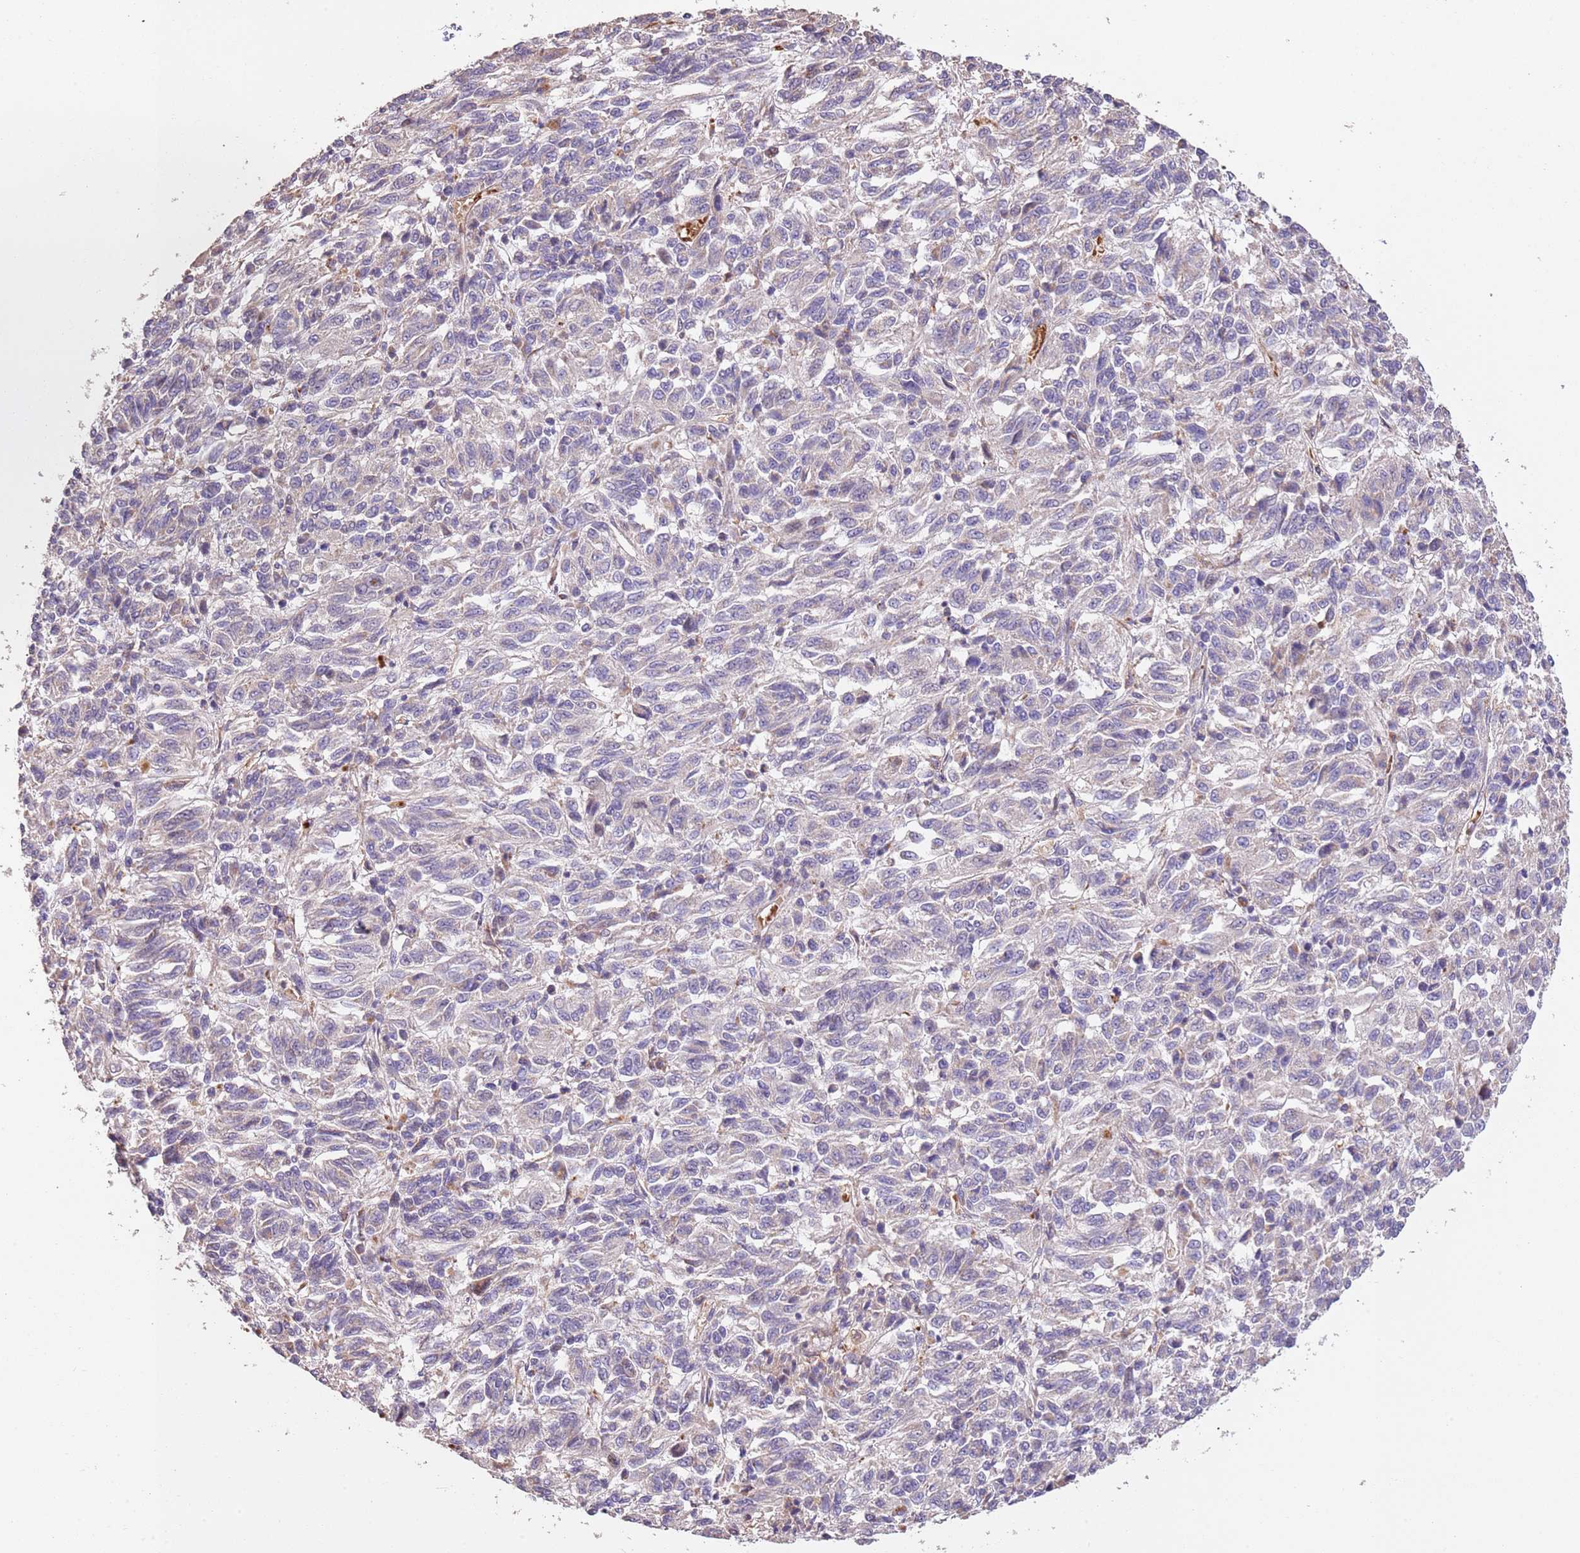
{"staining": {"intensity": "negative", "quantity": "none", "location": "none"}, "tissue": "melanoma", "cell_type": "Tumor cells", "image_type": "cancer", "snomed": [{"axis": "morphology", "description": "Malignant melanoma, Metastatic site"}, {"axis": "topography", "description": "Lung"}], "caption": "IHC of malignant melanoma (metastatic site) shows no staining in tumor cells.", "gene": "PIGA", "patient": {"sex": "male", "age": 64}}